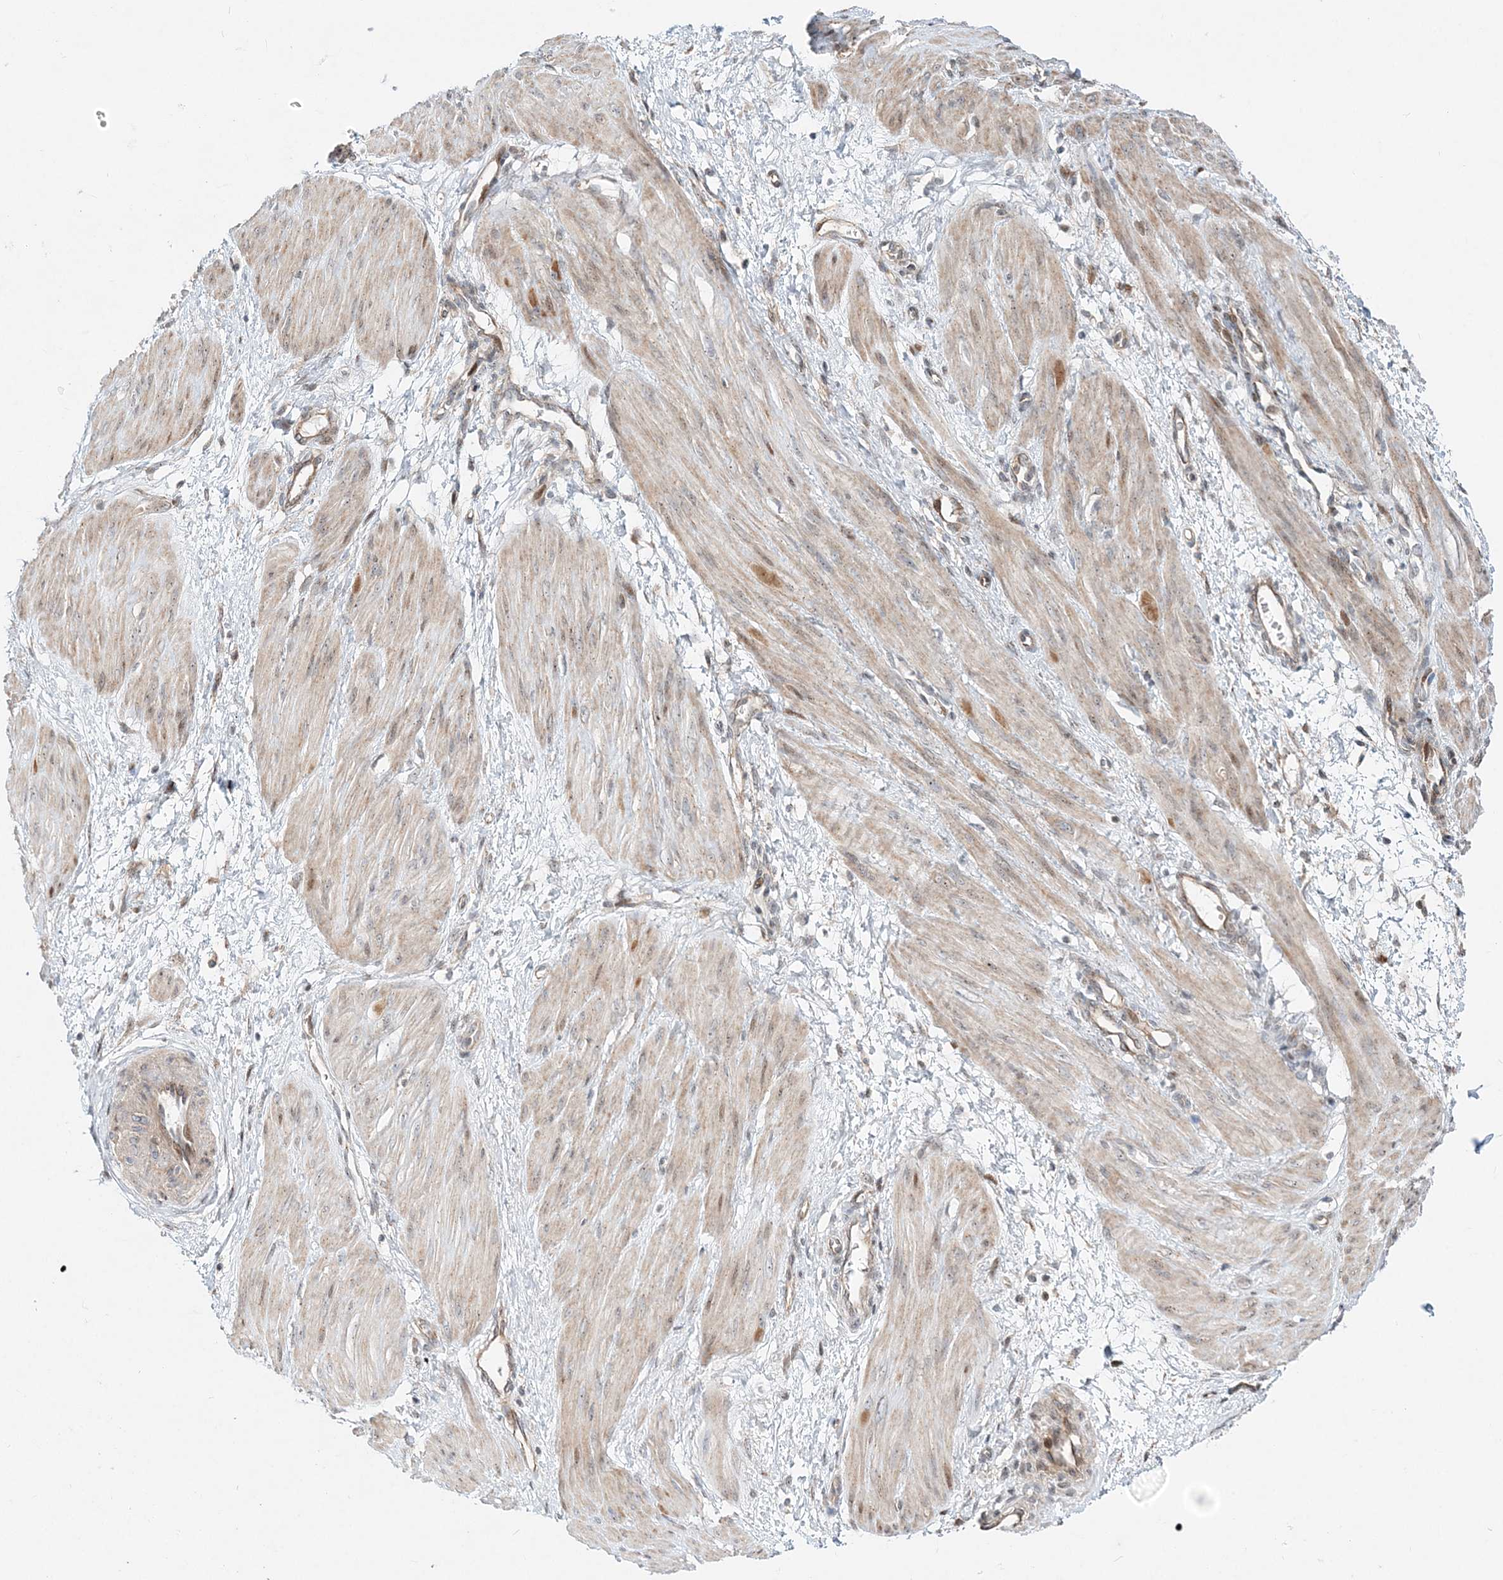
{"staining": {"intensity": "weak", "quantity": ">75%", "location": "cytoplasmic/membranous"}, "tissue": "smooth muscle", "cell_type": "Smooth muscle cells", "image_type": "normal", "snomed": [{"axis": "morphology", "description": "Normal tissue, NOS"}, {"axis": "topography", "description": "Endometrium"}], "caption": "An immunohistochemistry (IHC) photomicrograph of unremarkable tissue is shown. Protein staining in brown highlights weak cytoplasmic/membranous positivity in smooth muscle within smooth muscle cells.", "gene": "CXXC5", "patient": {"sex": "female", "age": 33}}